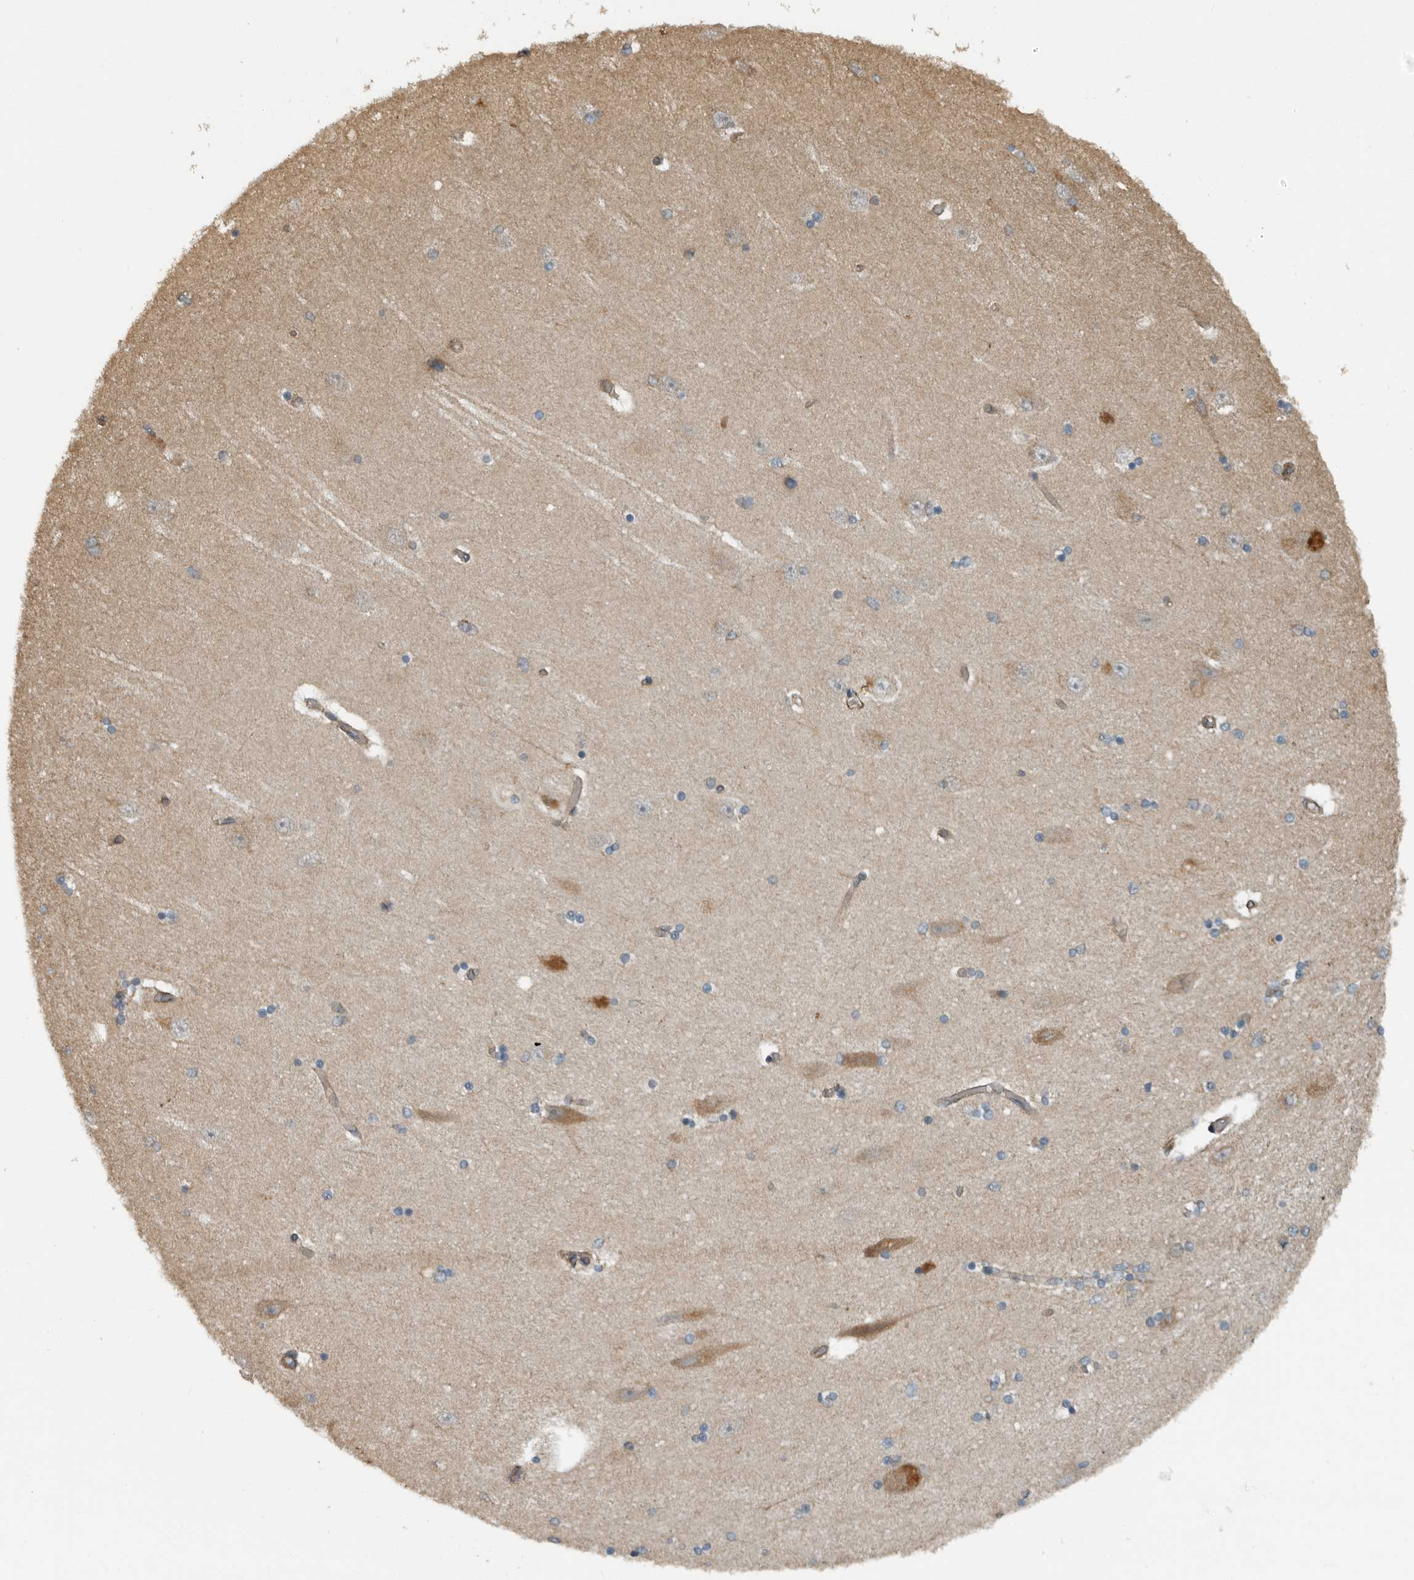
{"staining": {"intensity": "weak", "quantity": "<25%", "location": "cytoplasmic/membranous"}, "tissue": "hippocampus", "cell_type": "Glial cells", "image_type": "normal", "snomed": [{"axis": "morphology", "description": "Normal tissue, NOS"}, {"axis": "topography", "description": "Hippocampus"}], "caption": "DAB (3,3'-diaminobenzidine) immunohistochemical staining of benign human hippocampus reveals no significant expression in glial cells.", "gene": "AMFR", "patient": {"sex": "female", "age": 54}}